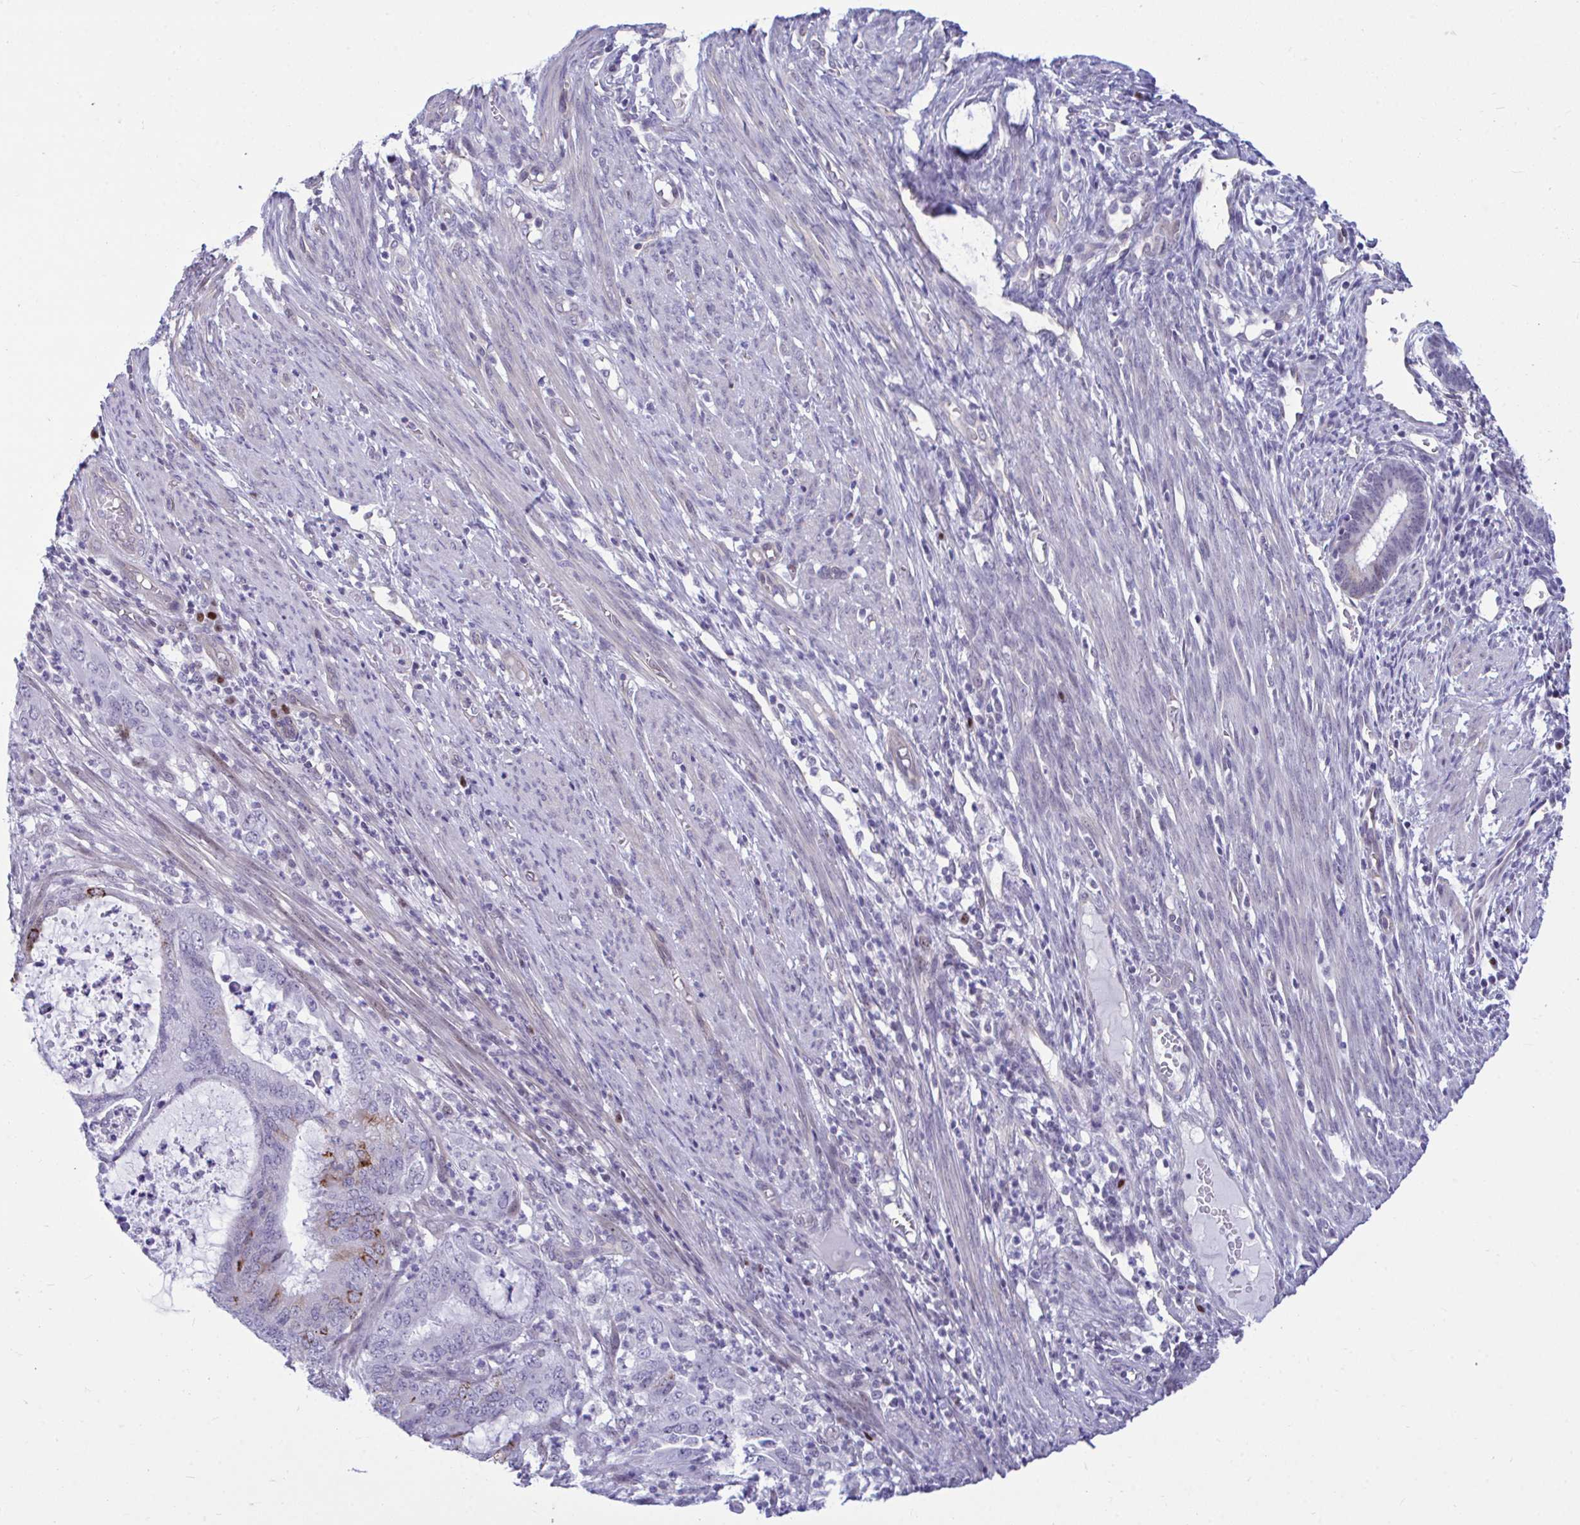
{"staining": {"intensity": "strong", "quantity": "<25%", "location": "cytoplasmic/membranous"}, "tissue": "endometrial cancer", "cell_type": "Tumor cells", "image_type": "cancer", "snomed": [{"axis": "morphology", "description": "Adenocarcinoma, NOS"}, {"axis": "topography", "description": "Endometrium"}], "caption": "Endometrial adenocarcinoma tissue displays strong cytoplasmic/membranous staining in about <25% of tumor cells Ihc stains the protein of interest in brown and the nuclei are stained blue.", "gene": "SLC25A51", "patient": {"sex": "female", "age": 51}}